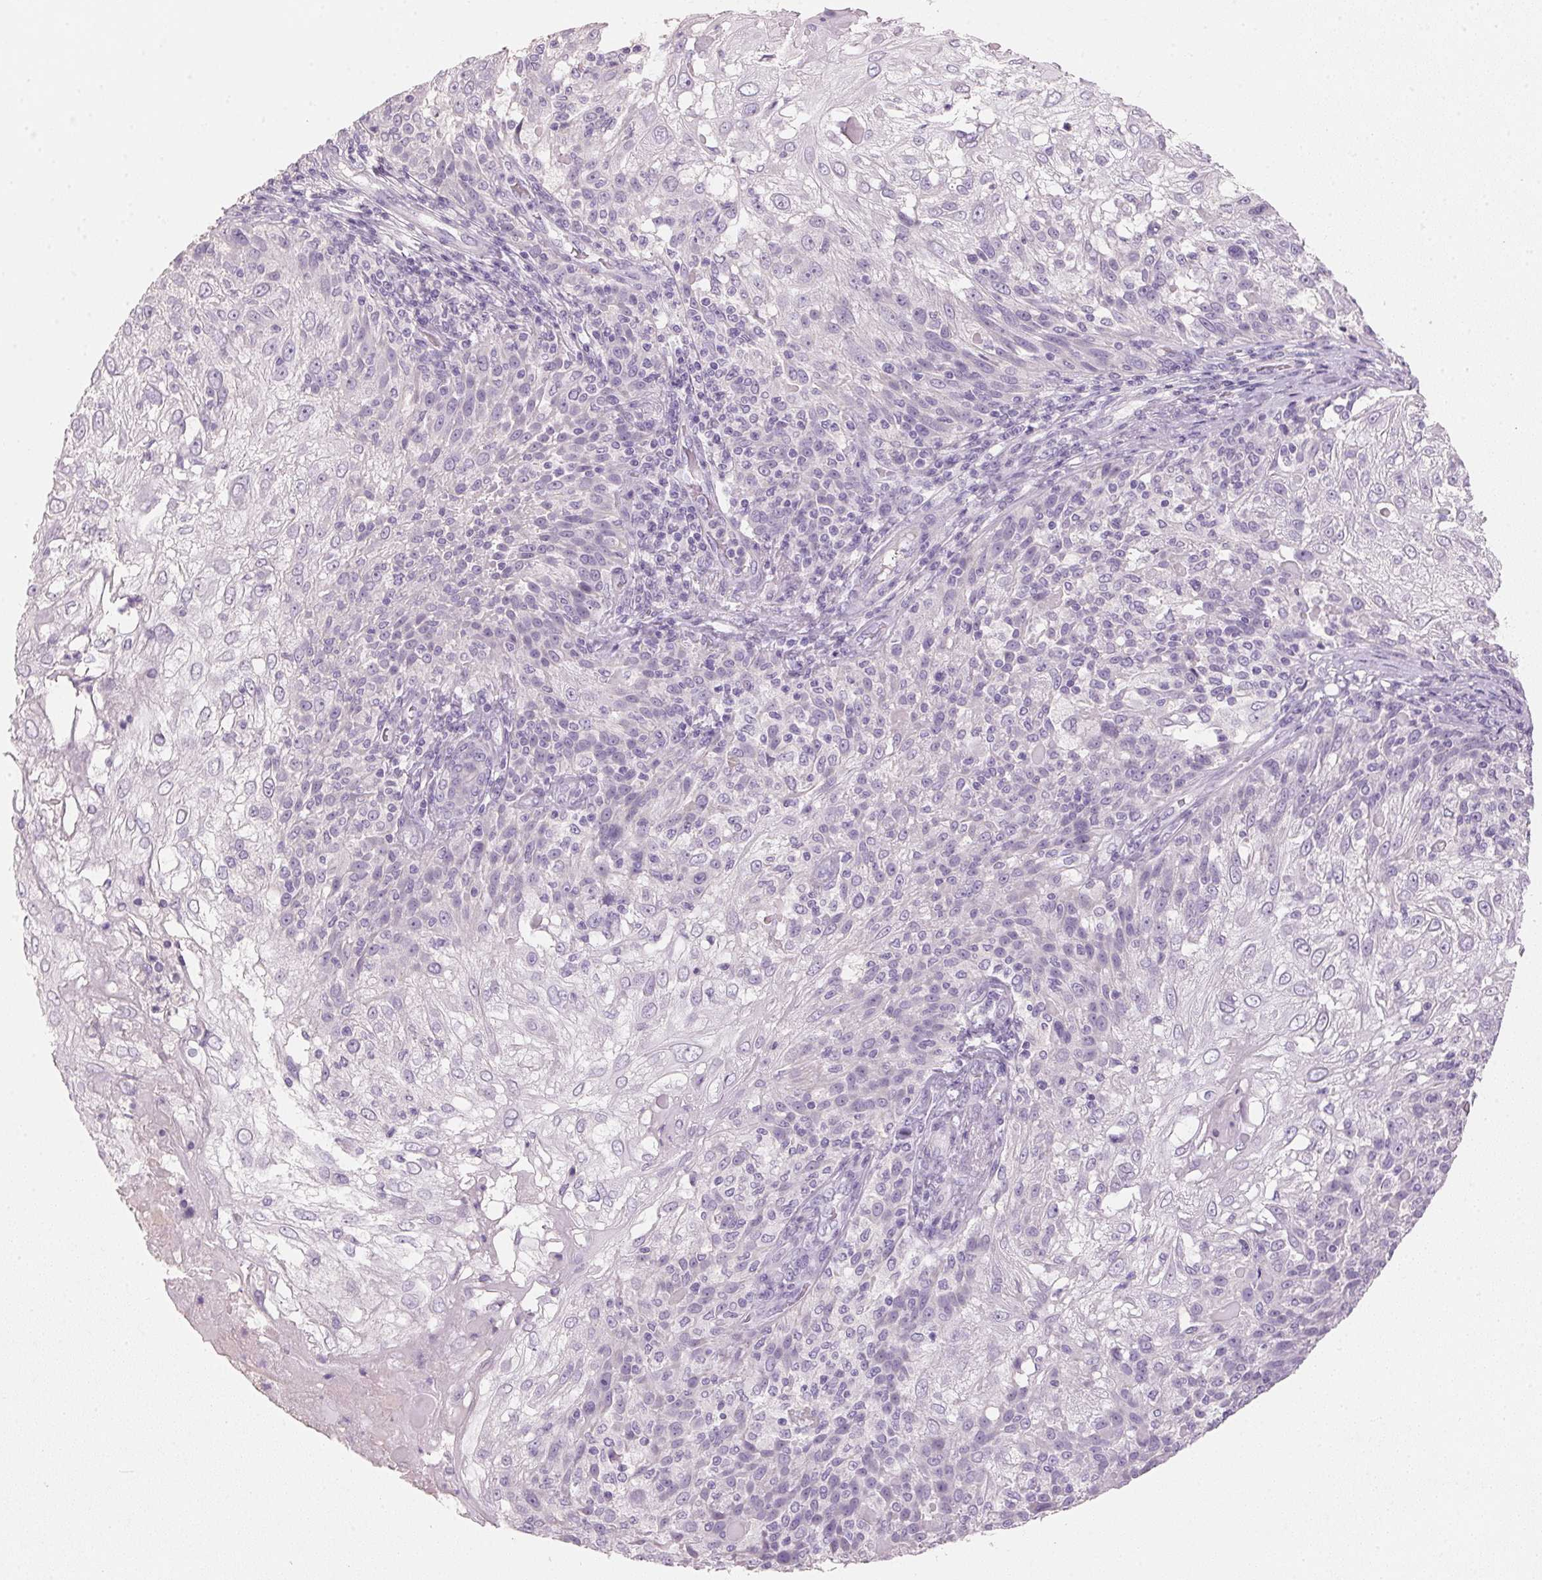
{"staining": {"intensity": "negative", "quantity": "none", "location": "none"}, "tissue": "skin cancer", "cell_type": "Tumor cells", "image_type": "cancer", "snomed": [{"axis": "morphology", "description": "Normal tissue, NOS"}, {"axis": "morphology", "description": "Squamous cell carcinoma, NOS"}, {"axis": "topography", "description": "Skin"}], "caption": "Immunohistochemical staining of skin squamous cell carcinoma shows no significant staining in tumor cells.", "gene": "HSD17B1", "patient": {"sex": "female", "age": 83}}